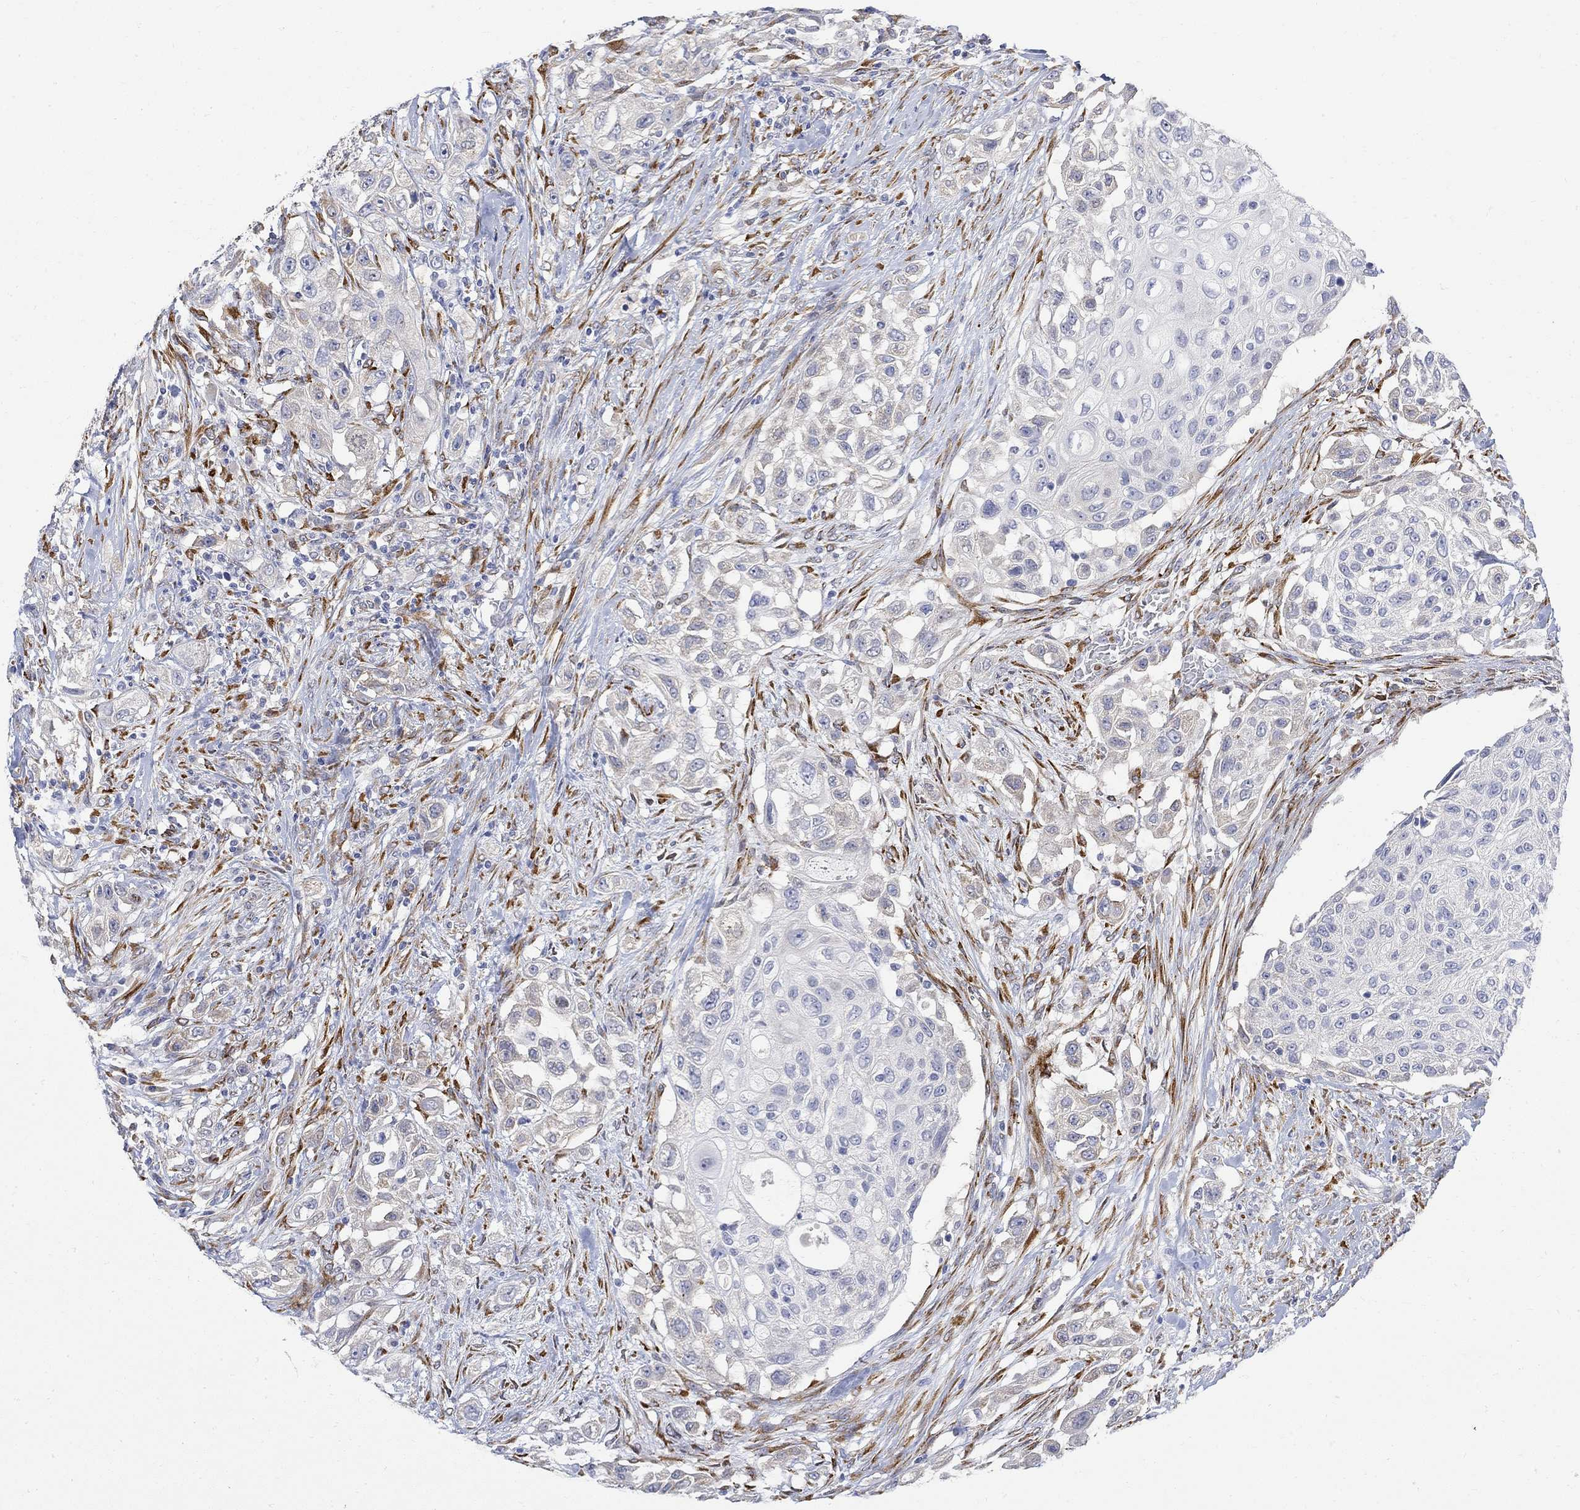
{"staining": {"intensity": "negative", "quantity": "none", "location": "none"}, "tissue": "urothelial cancer", "cell_type": "Tumor cells", "image_type": "cancer", "snomed": [{"axis": "morphology", "description": "Urothelial carcinoma, High grade"}, {"axis": "topography", "description": "Urinary bladder"}], "caption": "Urothelial cancer was stained to show a protein in brown. There is no significant expression in tumor cells.", "gene": "FNDC5", "patient": {"sex": "female", "age": 56}}